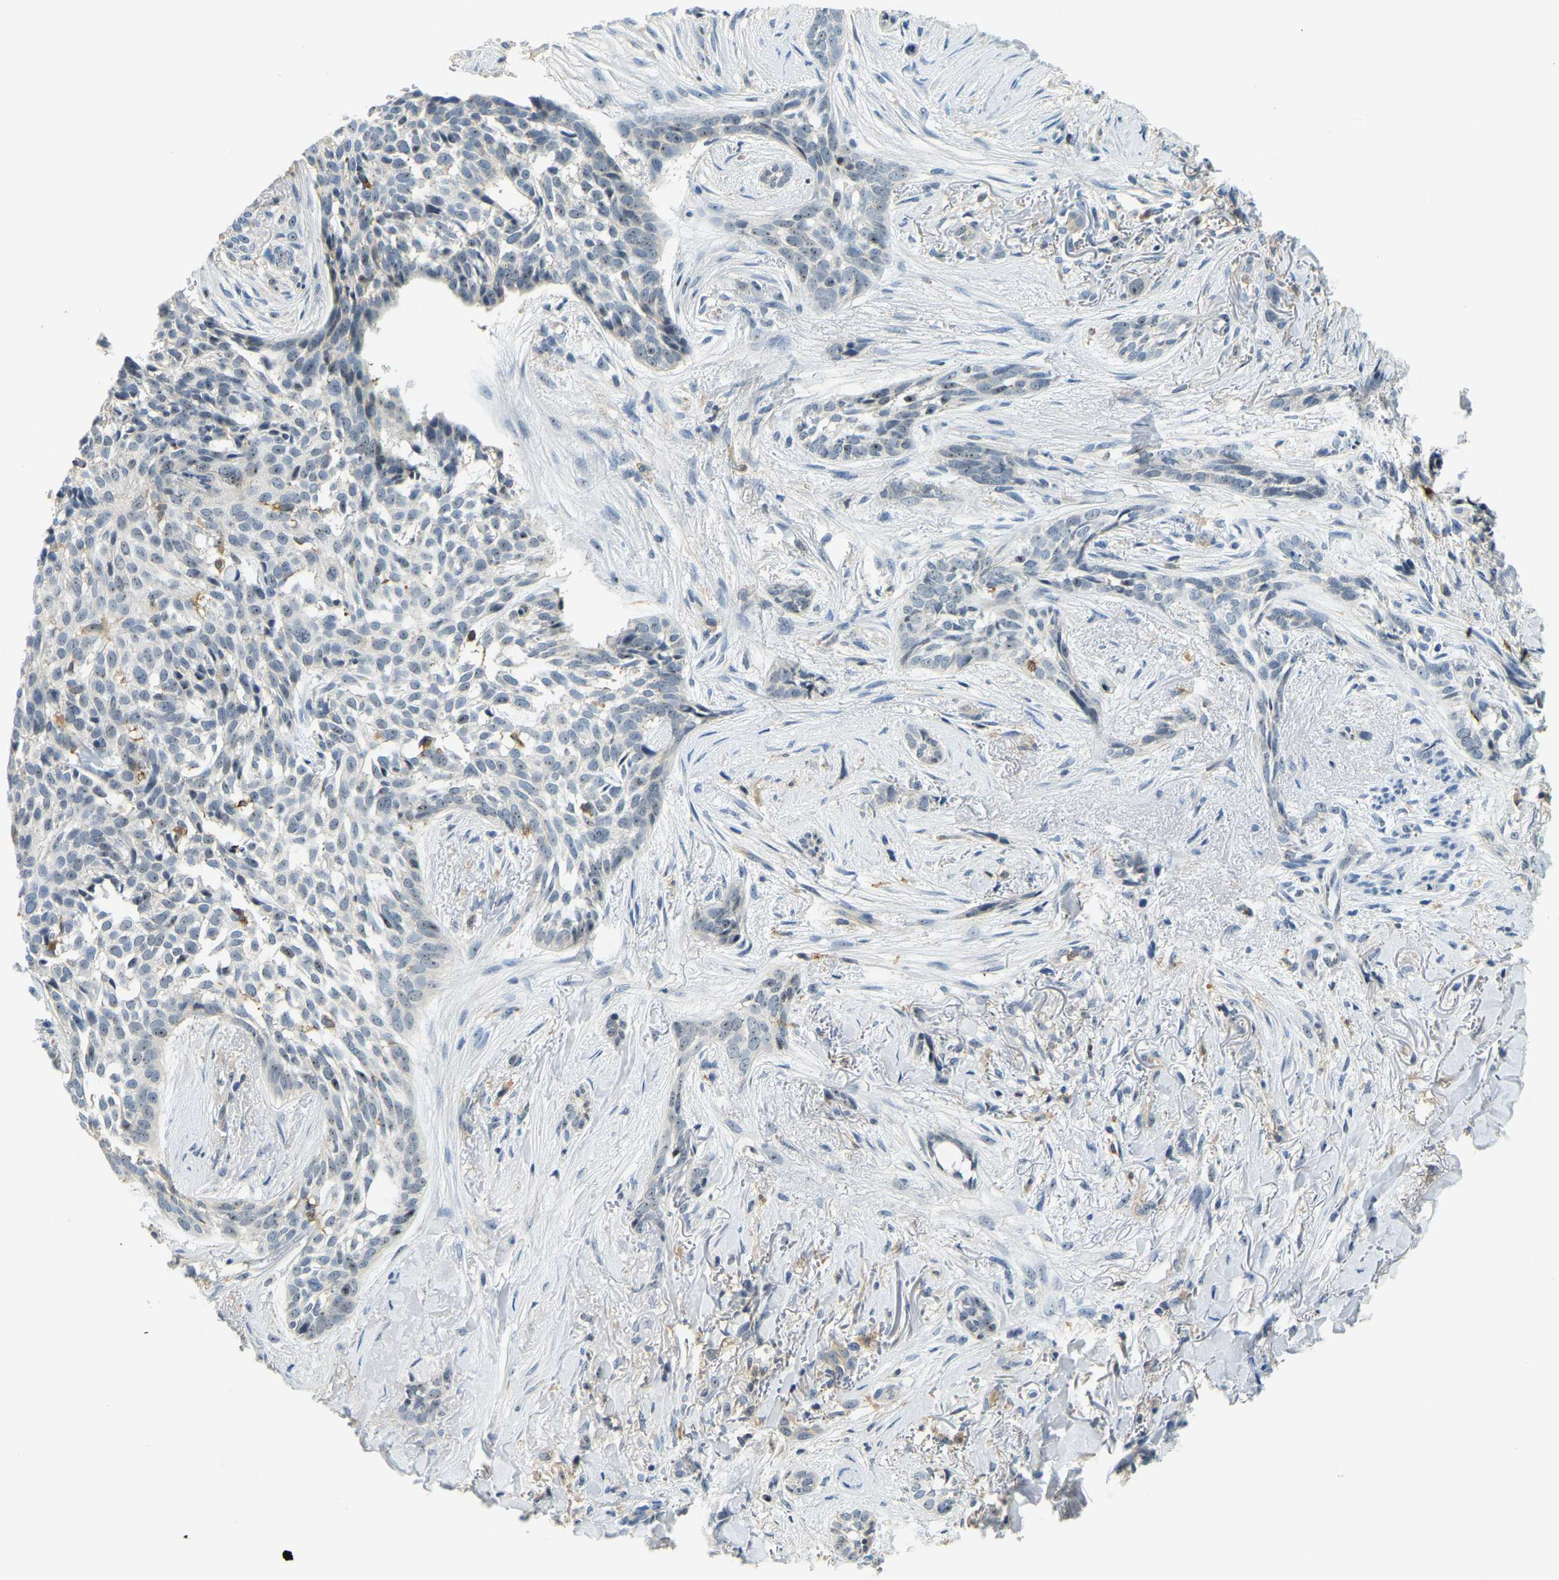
{"staining": {"intensity": "weak", "quantity": "<25%", "location": "nuclear"}, "tissue": "skin cancer", "cell_type": "Tumor cells", "image_type": "cancer", "snomed": [{"axis": "morphology", "description": "Basal cell carcinoma"}, {"axis": "topography", "description": "Skin"}], "caption": "IHC histopathology image of neoplastic tissue: human skin basal cell carcinoma stained with DAB (3,3'-diaminobenzidine) shows no significant protein staining in tumor cells.", "gene": "RRP1", "patient": {"sex": "female", "age": 88}}